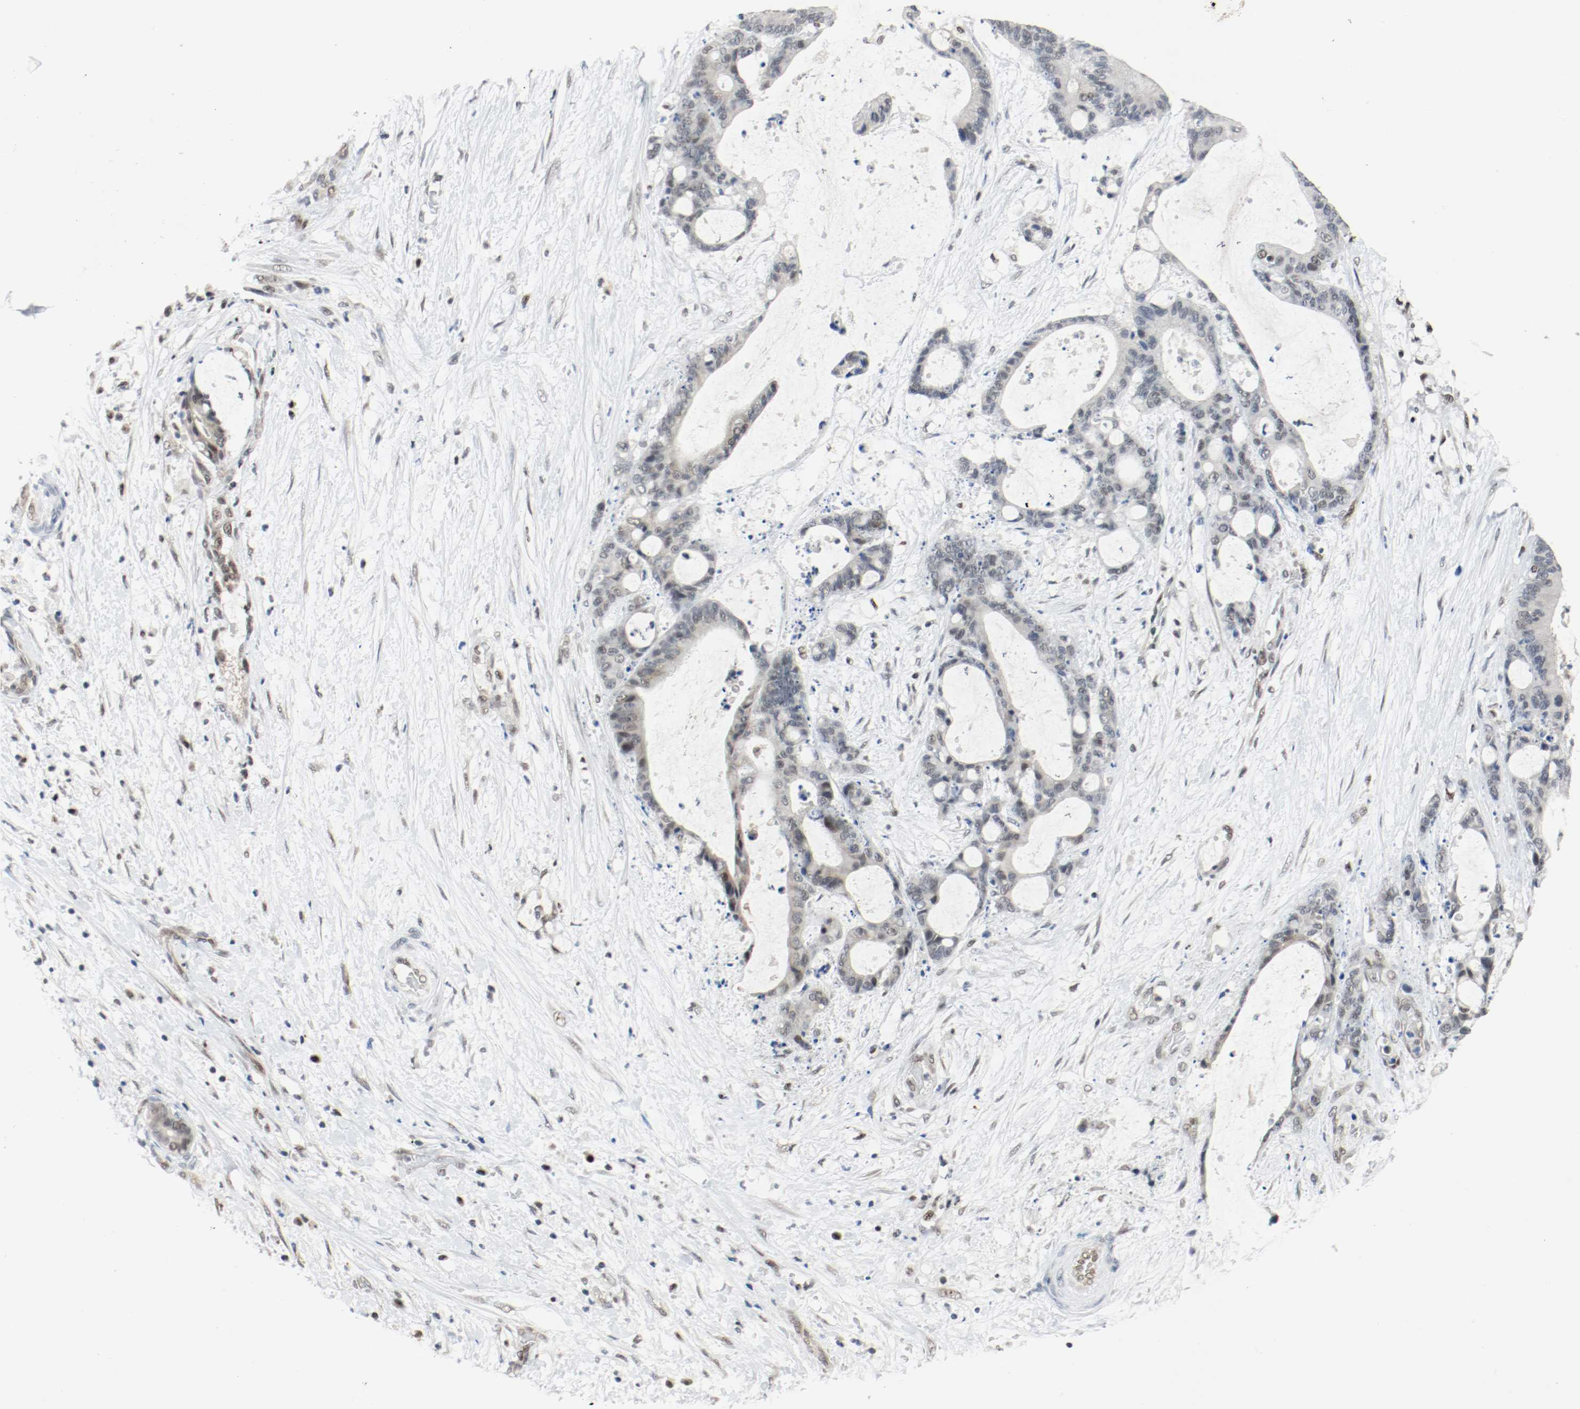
{"staining": {"intensity": "weak", "quantity": "25%-75%", "location": "nuclear"}, "tissue": "liver cancer", "cell_type": "Tumor cells", "image_type": "cancer", "snomed": [{"axis": "morphology", "description": "Cholangiocarcinoma"}, {"axis": "topography", "description": "Liver"}], "caption": "Immunohistochemistry of human liver cancer (cholangiocarcinoma) exhibits low levels of weak nuclear expression in about 25%-75% of tumor cells. Immunohistochemistry stains the protein of interest in brown and the nuclei are stained blue.", "gene": "ASH1L", "patient": {"sex": "female", "age": 73}}